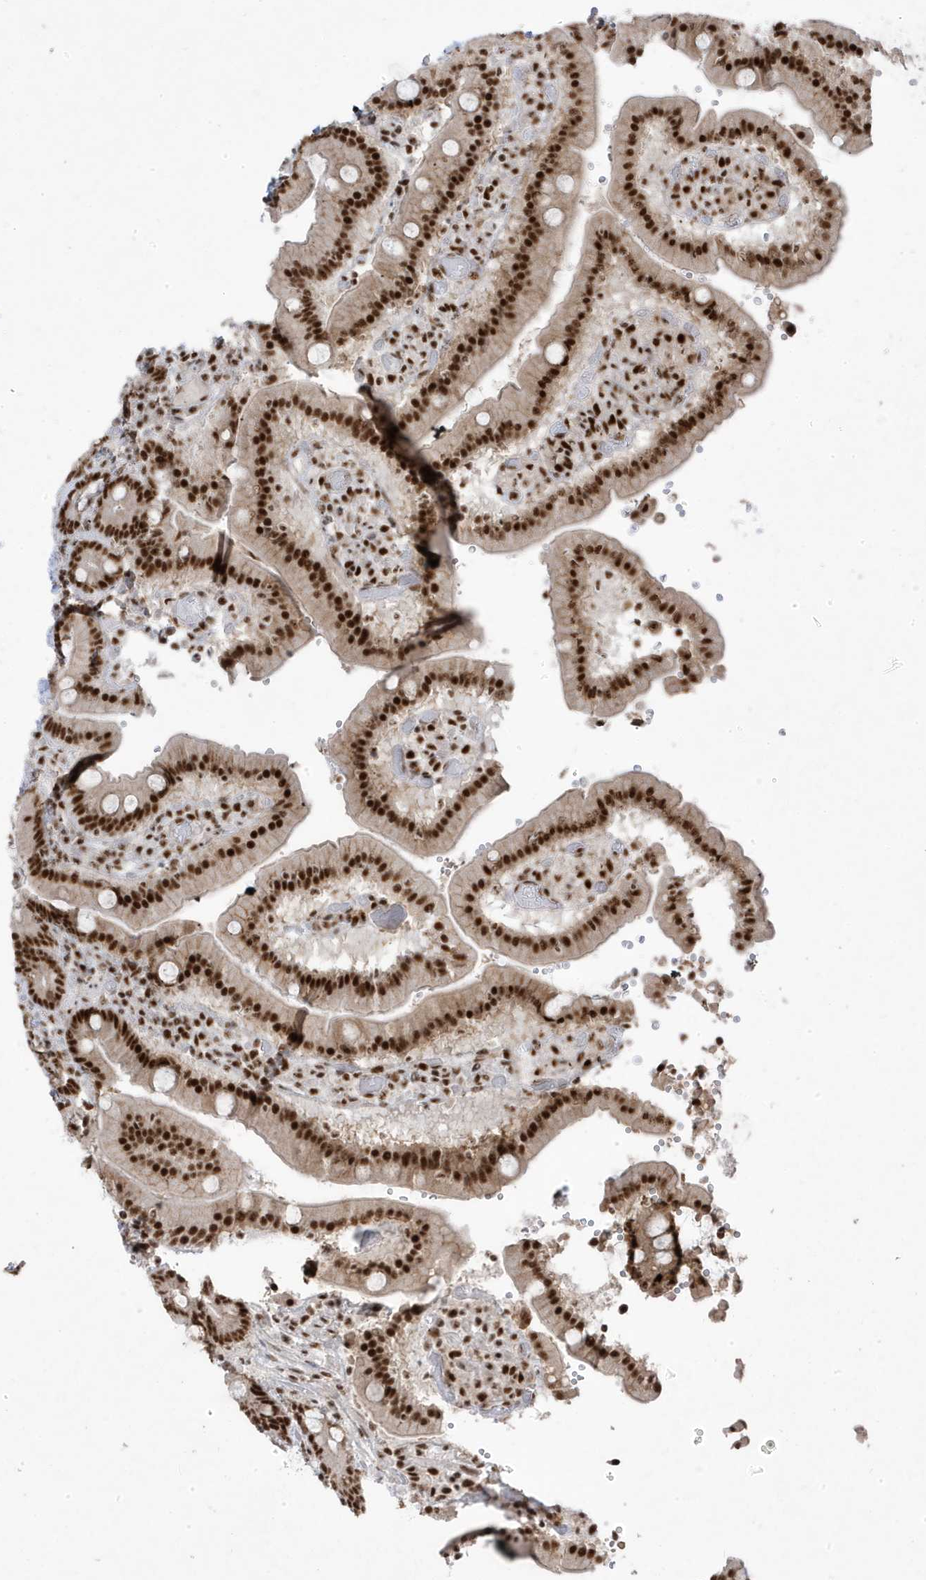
{"staining": {"intensity": "strong", "quantity": ">75%", "location": "nuclear"}, "tissue": "duodenum", "cell_type": "Glandular cells", "image_type": "normal", "snomed": [{"axis": "morphology", "description": "Normal tissue, NOS"}, {"axis": "topography", "description": "Duodenum"}], "caption": "Immunohistochemical staining of unremarkable duodenum reveals >75% levels of strong nuclear protein positivity in approximately >75% of glandular cells. The protein of interest is stained brown, and the nuclei are stained in blue (DAB (3,3'-diaminobenzidine) IHC with brightfield microscopy, high magnification).", "gene": "MTREX", "patient": {"sex": "female", "age": 62}}